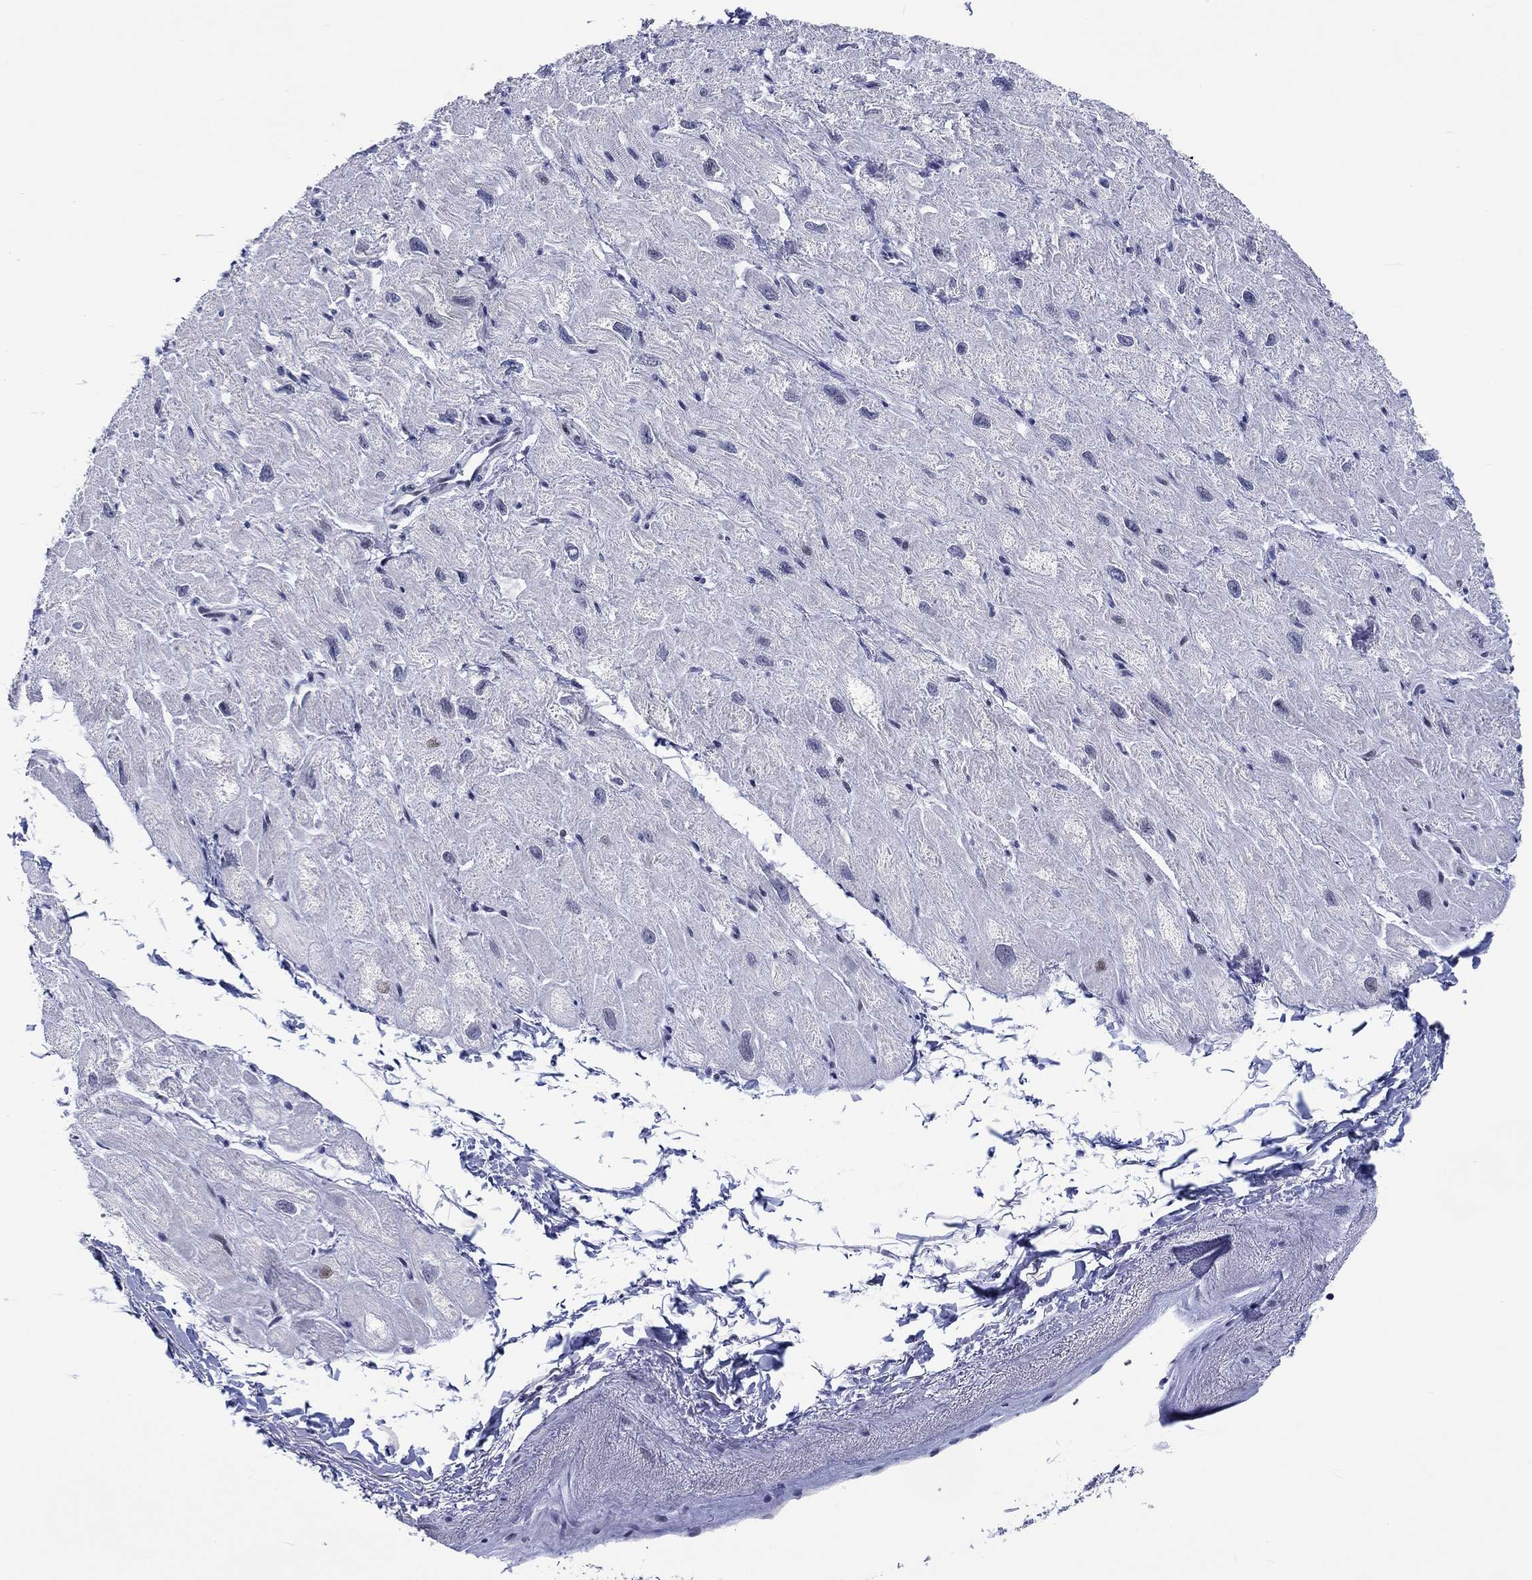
{"staining": {"intensity": "negative", "quantity": "none", "location": "none"}, "tissue": "heart muscle", "cell_type": "Cardiomyocytes", "image_type": "normal", "snomed": [{"axis": "morphology", "description": "Normal tissue, NOS"}, {"axis": "topography", "description": "Heart"}], "caption": "Cardiomyocytes are negative for brown protein staining in normal heart muscle. The staining is performed using DAB (3,3'-diaminobenzidine) brown chromogen with nuclei counter-stained in using hematoxylin.", "gene": "CDCA2", "patient": {"sex": "male", "age": 66}}